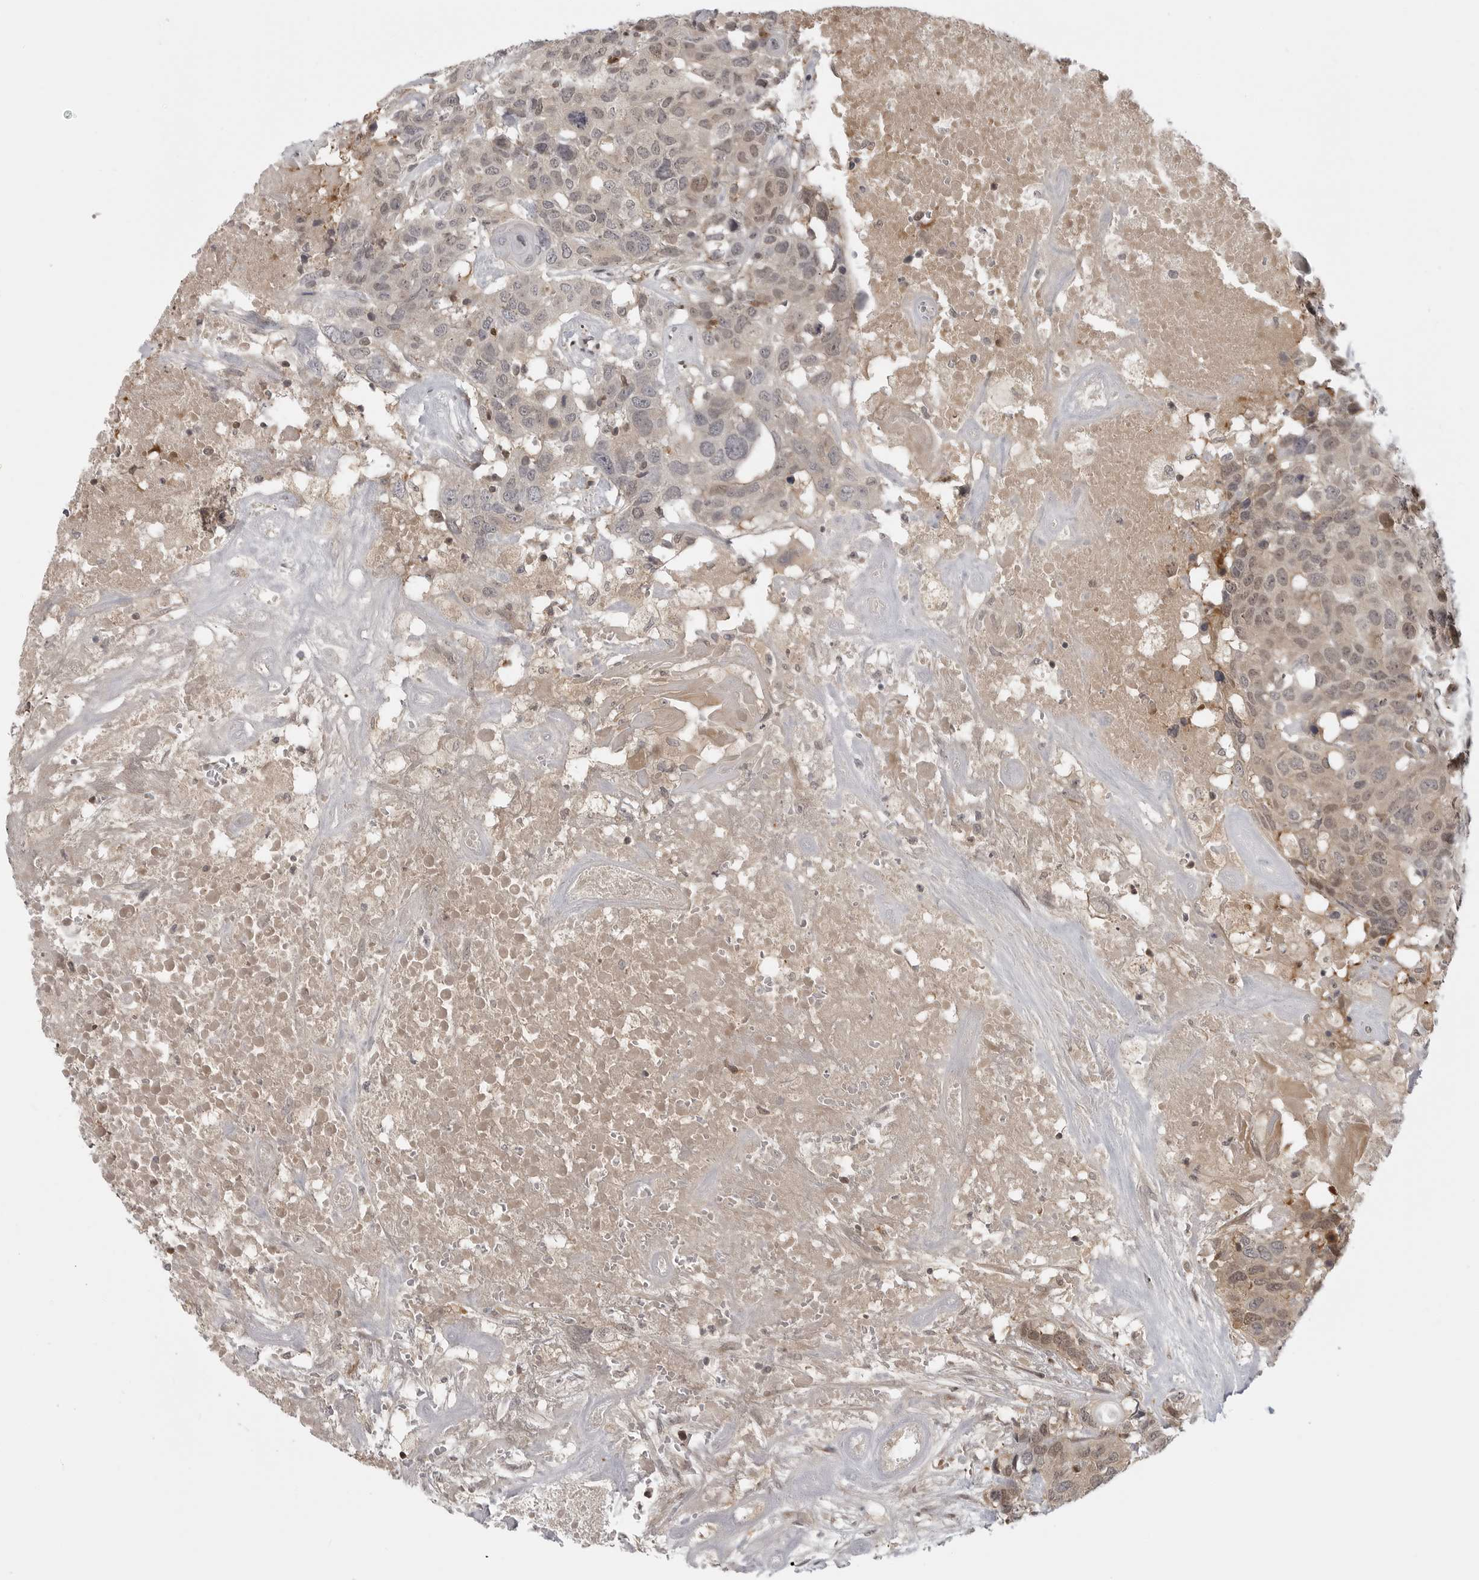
{"staining": {"intensity": "weak", "quantity": "25%-75%", "location": "nuclear"}, "tissue": "head and neck cancer", "cell_type": "Tumor cells", "image_type": "cancer", "snomed": [{"axis": "morphology", "description": "Squamous cell carcinoma, NOS"}, {"axis": "topography", "description": "Head-Neck"}], "caption": "IHC (DAB (3,3'-diaminobenzidine)) staining of human head and neck cancer demonstrates weak nuclear protein expression in approximately 25%-75% of tumor cells.", "gene": "CTIF", "patient": {"sex": "male", "age": 66}}